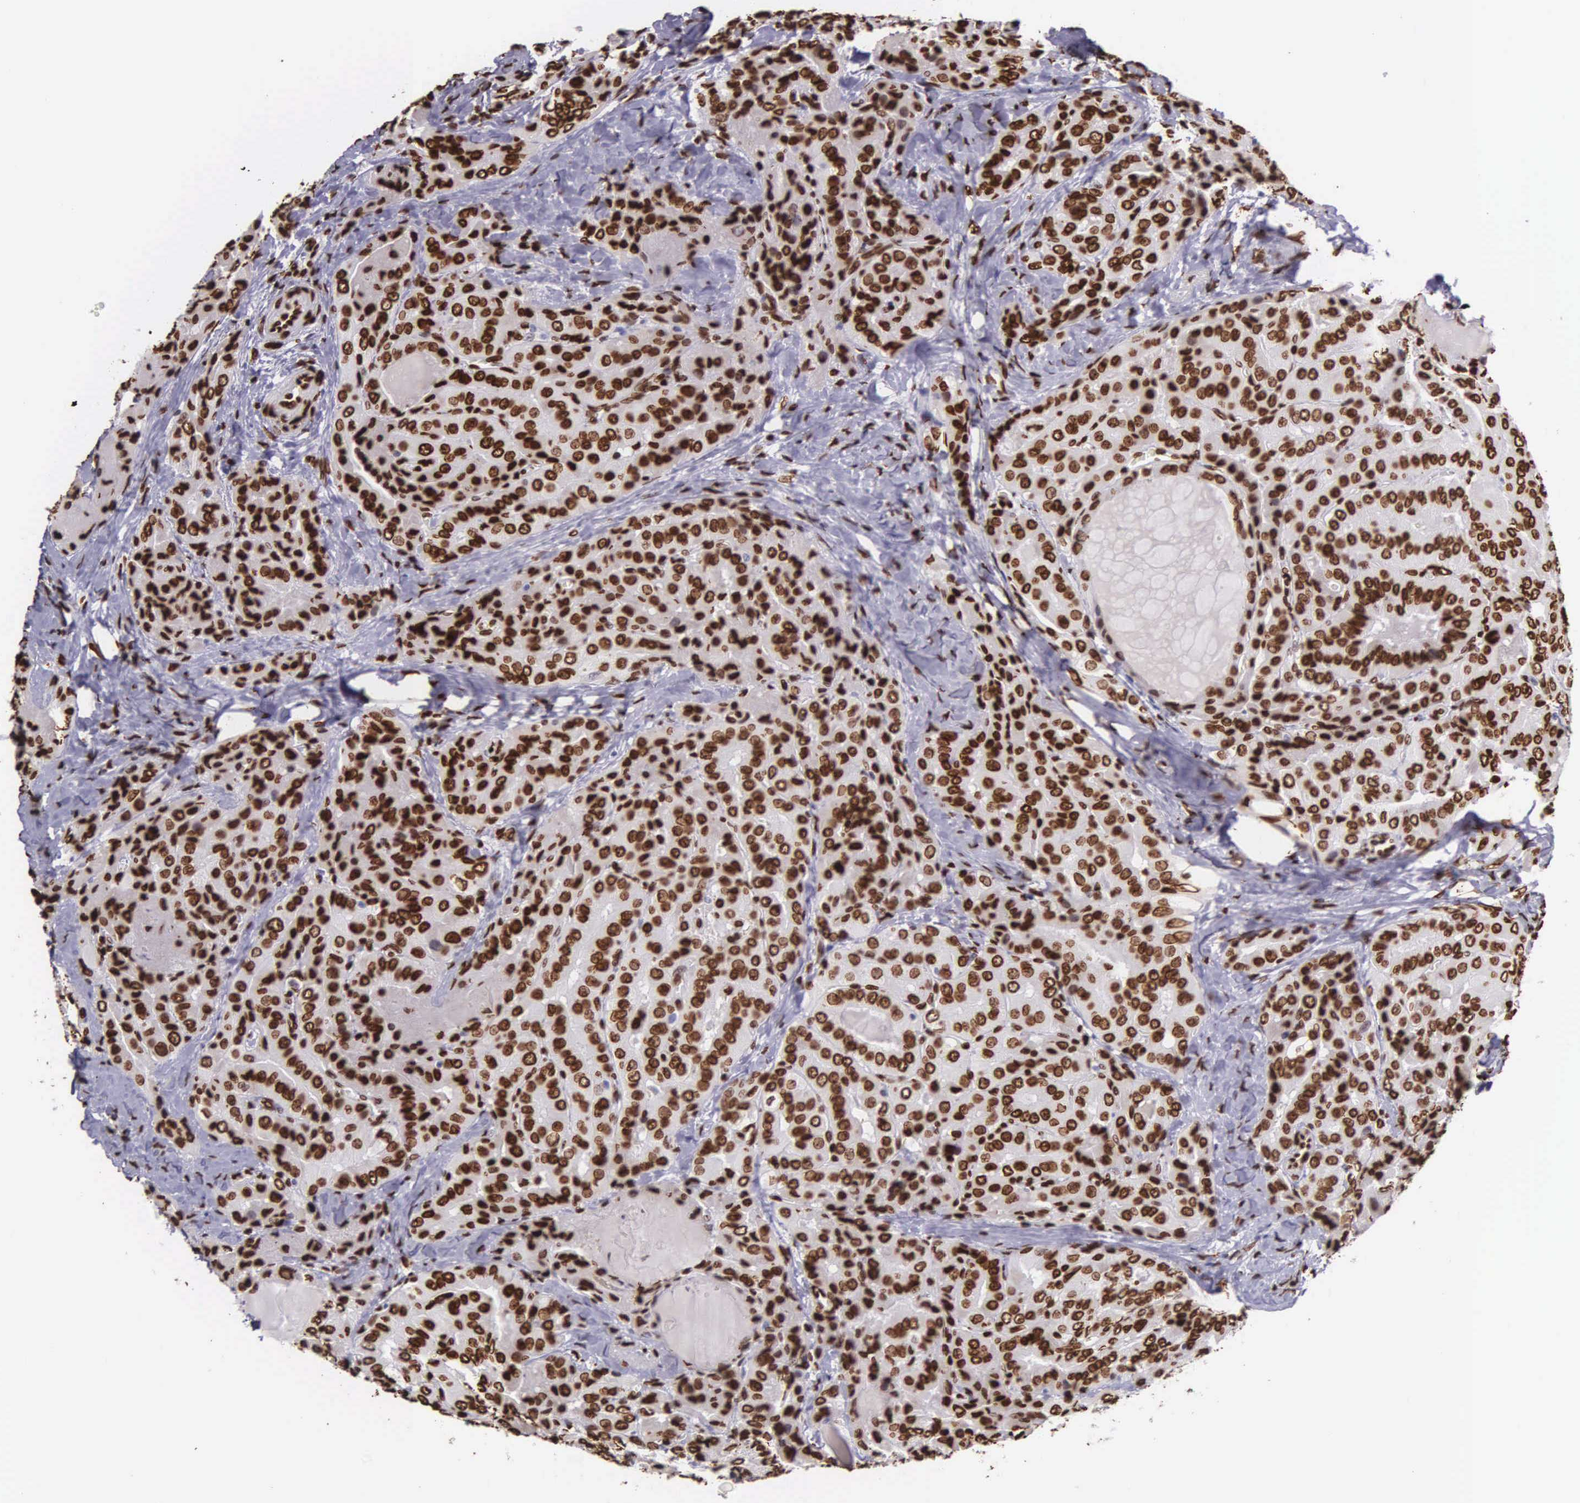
{"staining": {"intensity": "strong", "quantity": ">75%", "location": "nuclear"}, "tissue": "thyroid cancer", "cell_type": "Tumor cells", "image_type": "cancer", "snomed": [{"axis": "morphology", "description": "Papillary adenocarcinoma, NOS"}, {"axis": "topography", "description": "Thyroid gland"}], "caption": "Immunohistochemistry (IHC) micrograph of neoplastic tissue: thyroid cancer (papillary adenocarcinoma) stained using immunohistochemistry (IHC) exhibits high levels of strong protein expression localized specifically in the nuclear of tumor cells, appearing as a nuclear brown color.", "gene": "H1-0", "patient": {"sex": "female", "age": 71}}